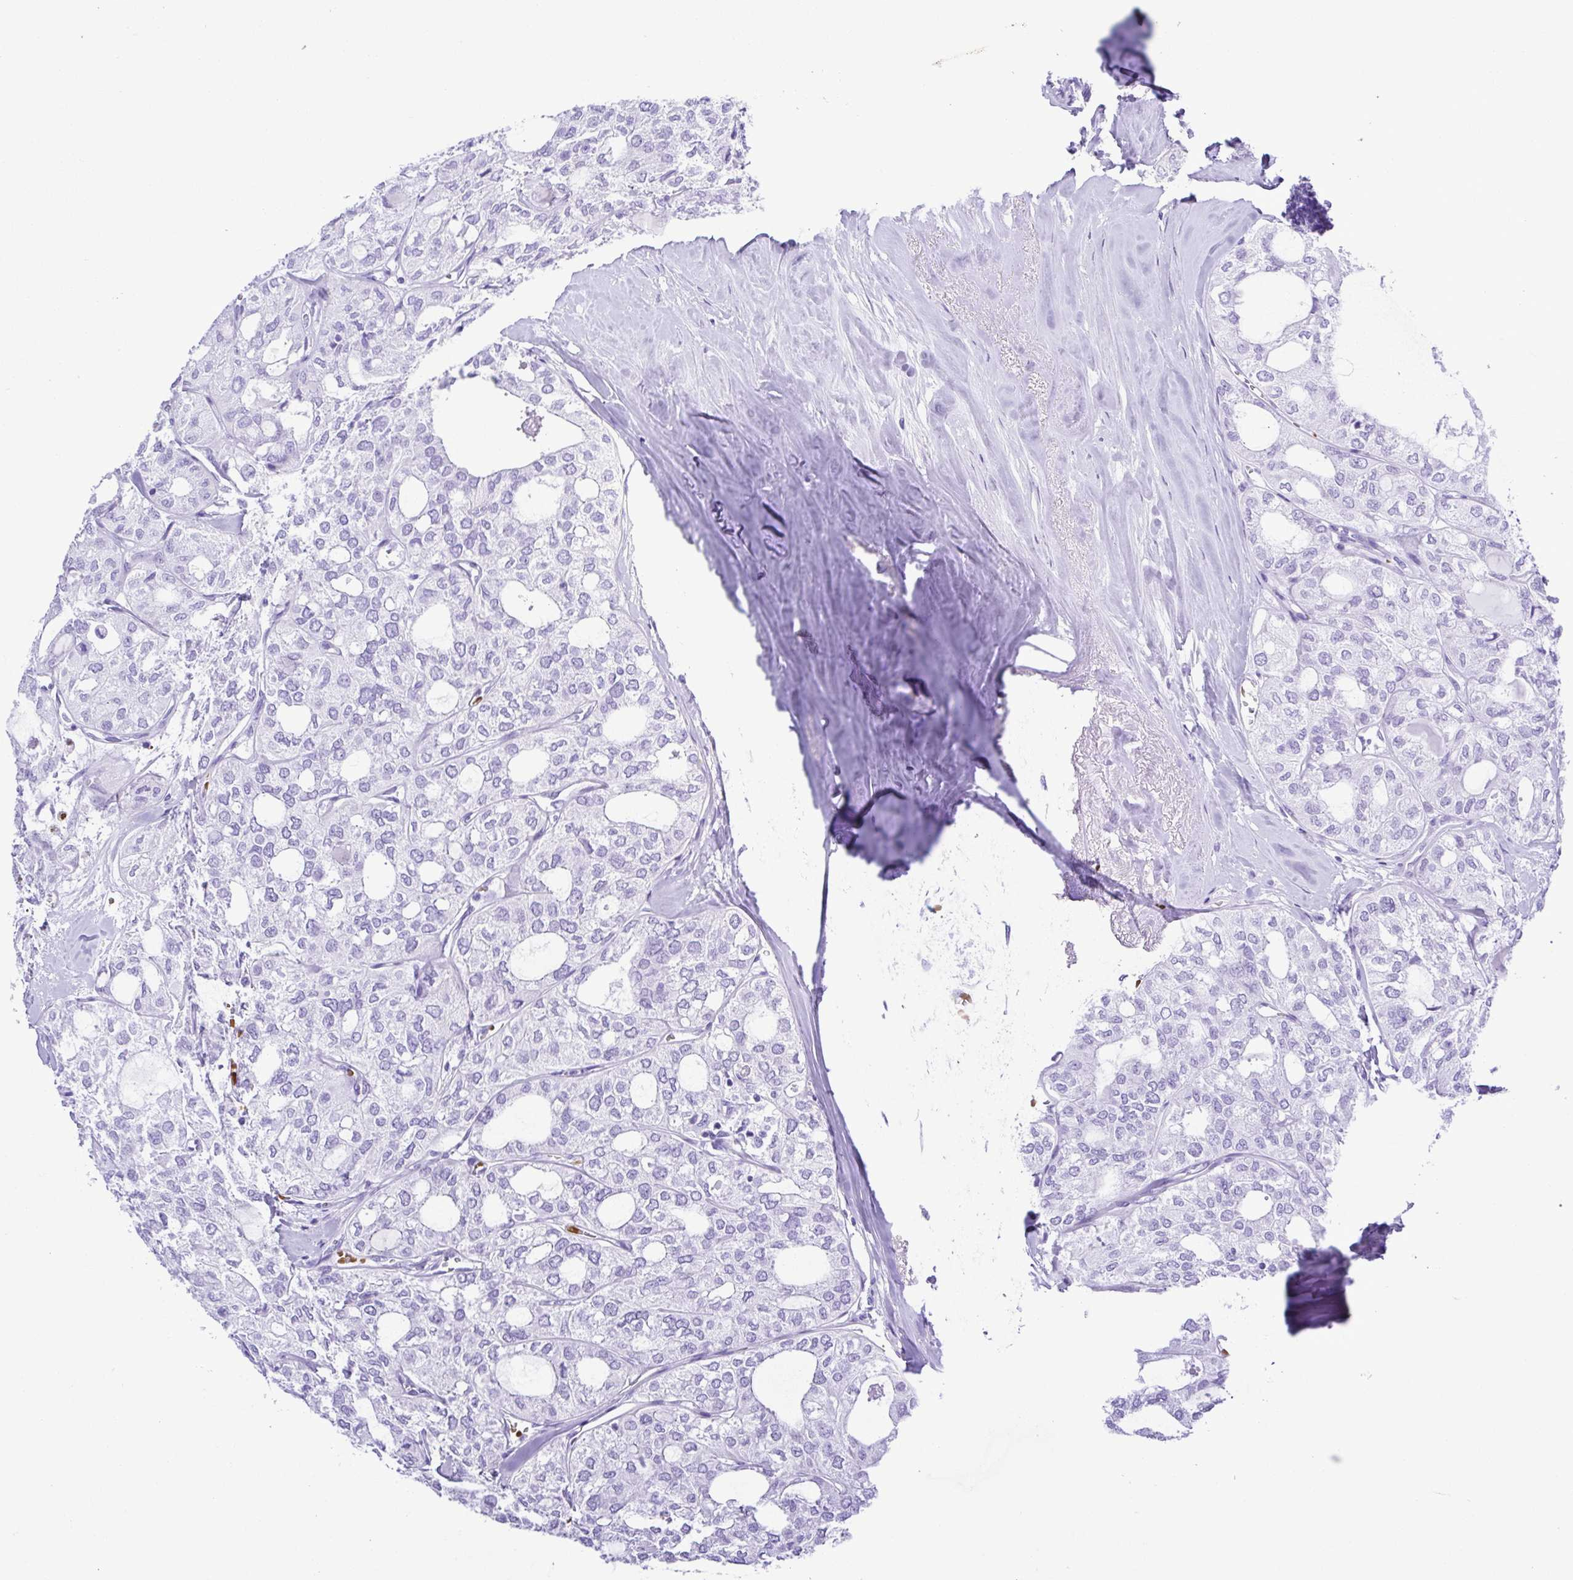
{"staining": {"intensity": "negative", "quantity": "none", "location": "none"}, "tissue": "thyroid cancer", "cell_type": "Tumor cells", "image_type": "cancer", "snomed": [{"axis": "morphology", "description": "Follicular adenoma carcinoma, NOS"}, {"axis": "topography", "description": "Thyroid gland"}], "caption": "Immunohistochemistry of human thyroid cancer (follicular adenoma carcinoma) demonstrates no positivity in tumor cells. (DAB (3,3'-diaminobenzidine) IHC with hematoxylin counter stain).", "gene": "SYT1", "patient": {"sex": "male", "age": 75}}